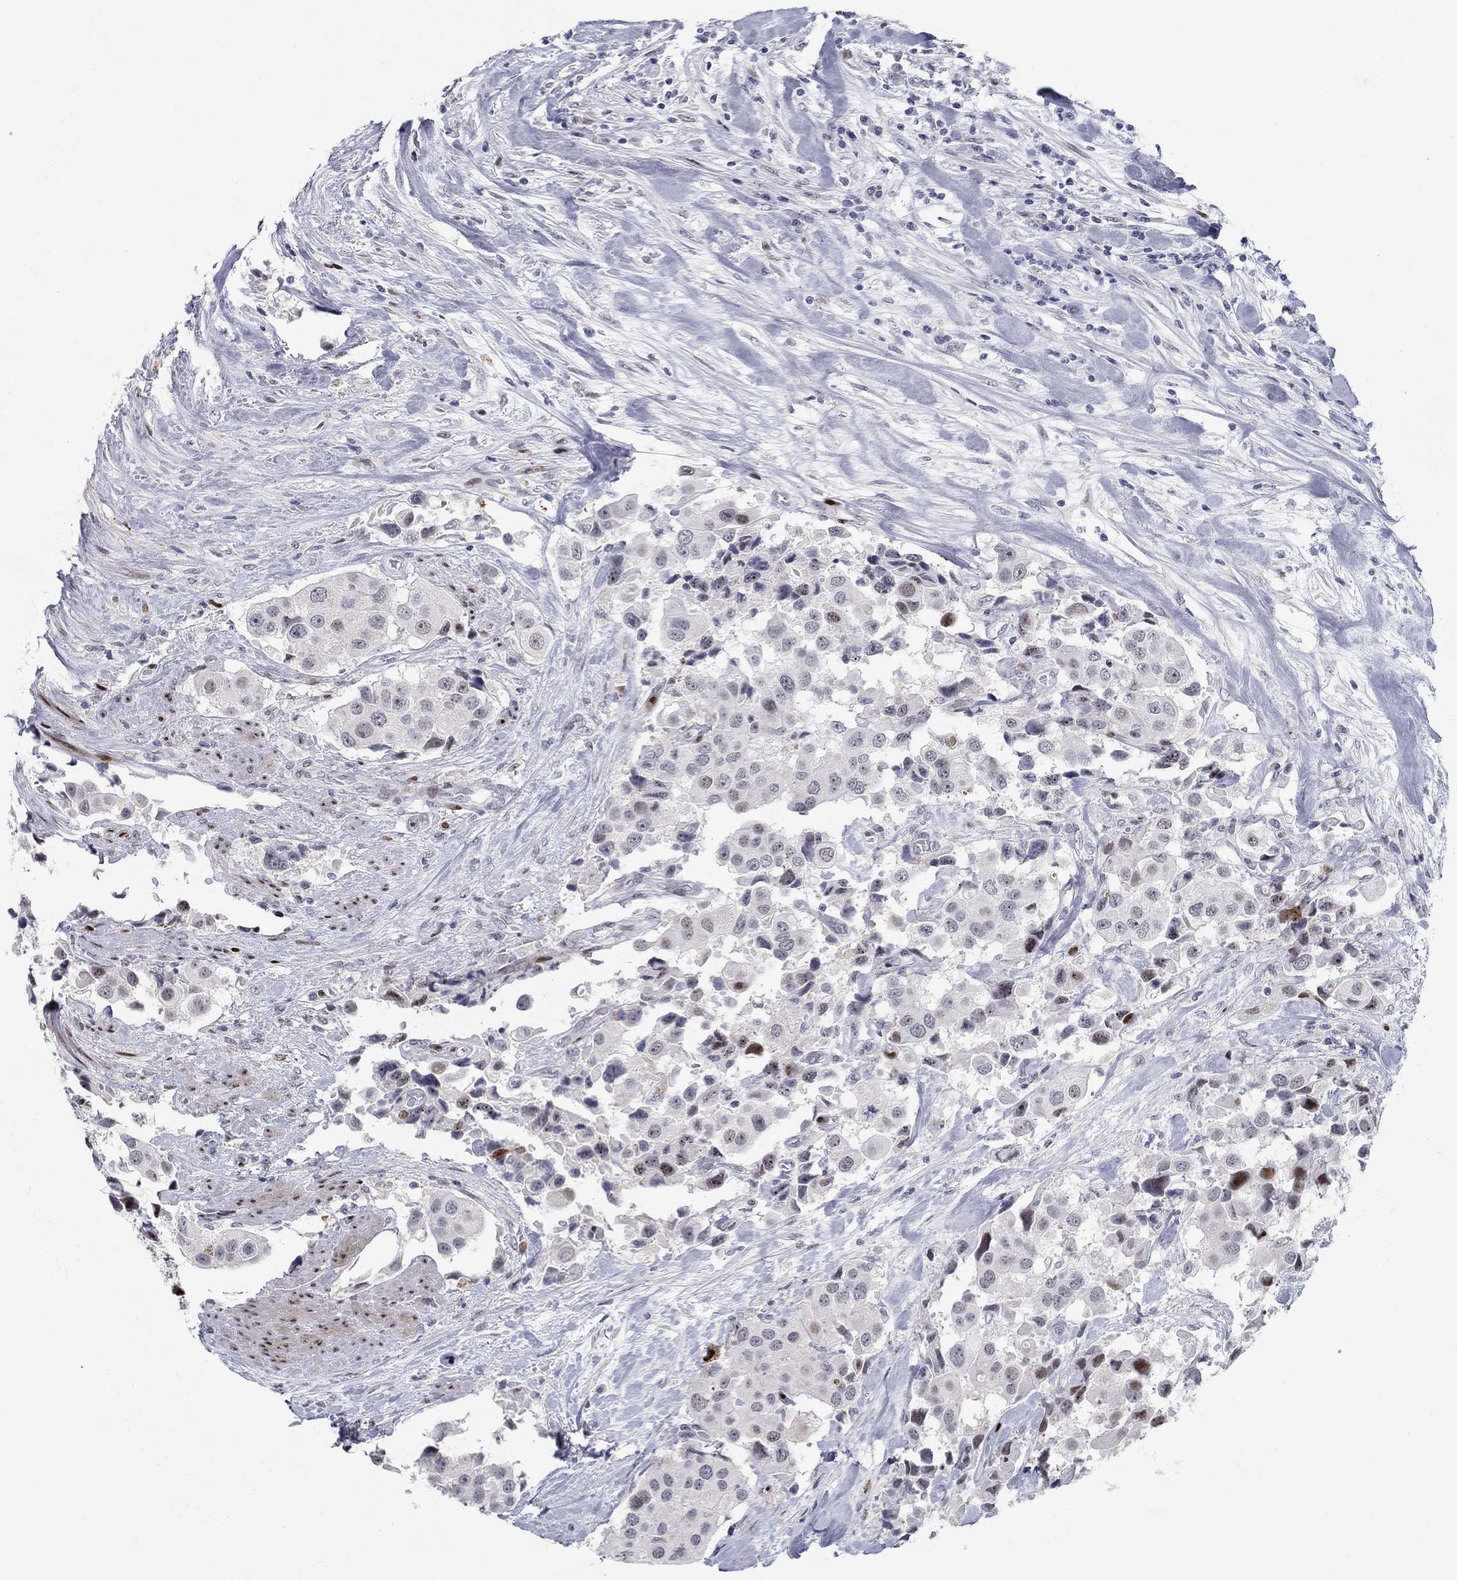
{"staining": {"intensity": "moderate", "quantity": "<25%", "location": "nuclear"}, "tissue": "urothelial cancer", "cell_type": "Tumor cells", "image_type": "cancer", "snomed": [{"axis": "morphology", "description": "Urothelial carcinoma, High grade"}, {"axis": "topography", "description": "Urinary bladder"}], "caption": "This is a micrograph of immunohistochemistry staining of urothelial cancer, which shows moderate positivity in the nuclear of tumor cells.", "gene": "RAPGEF5", "patient": {"sex": "female", "age": 64}}